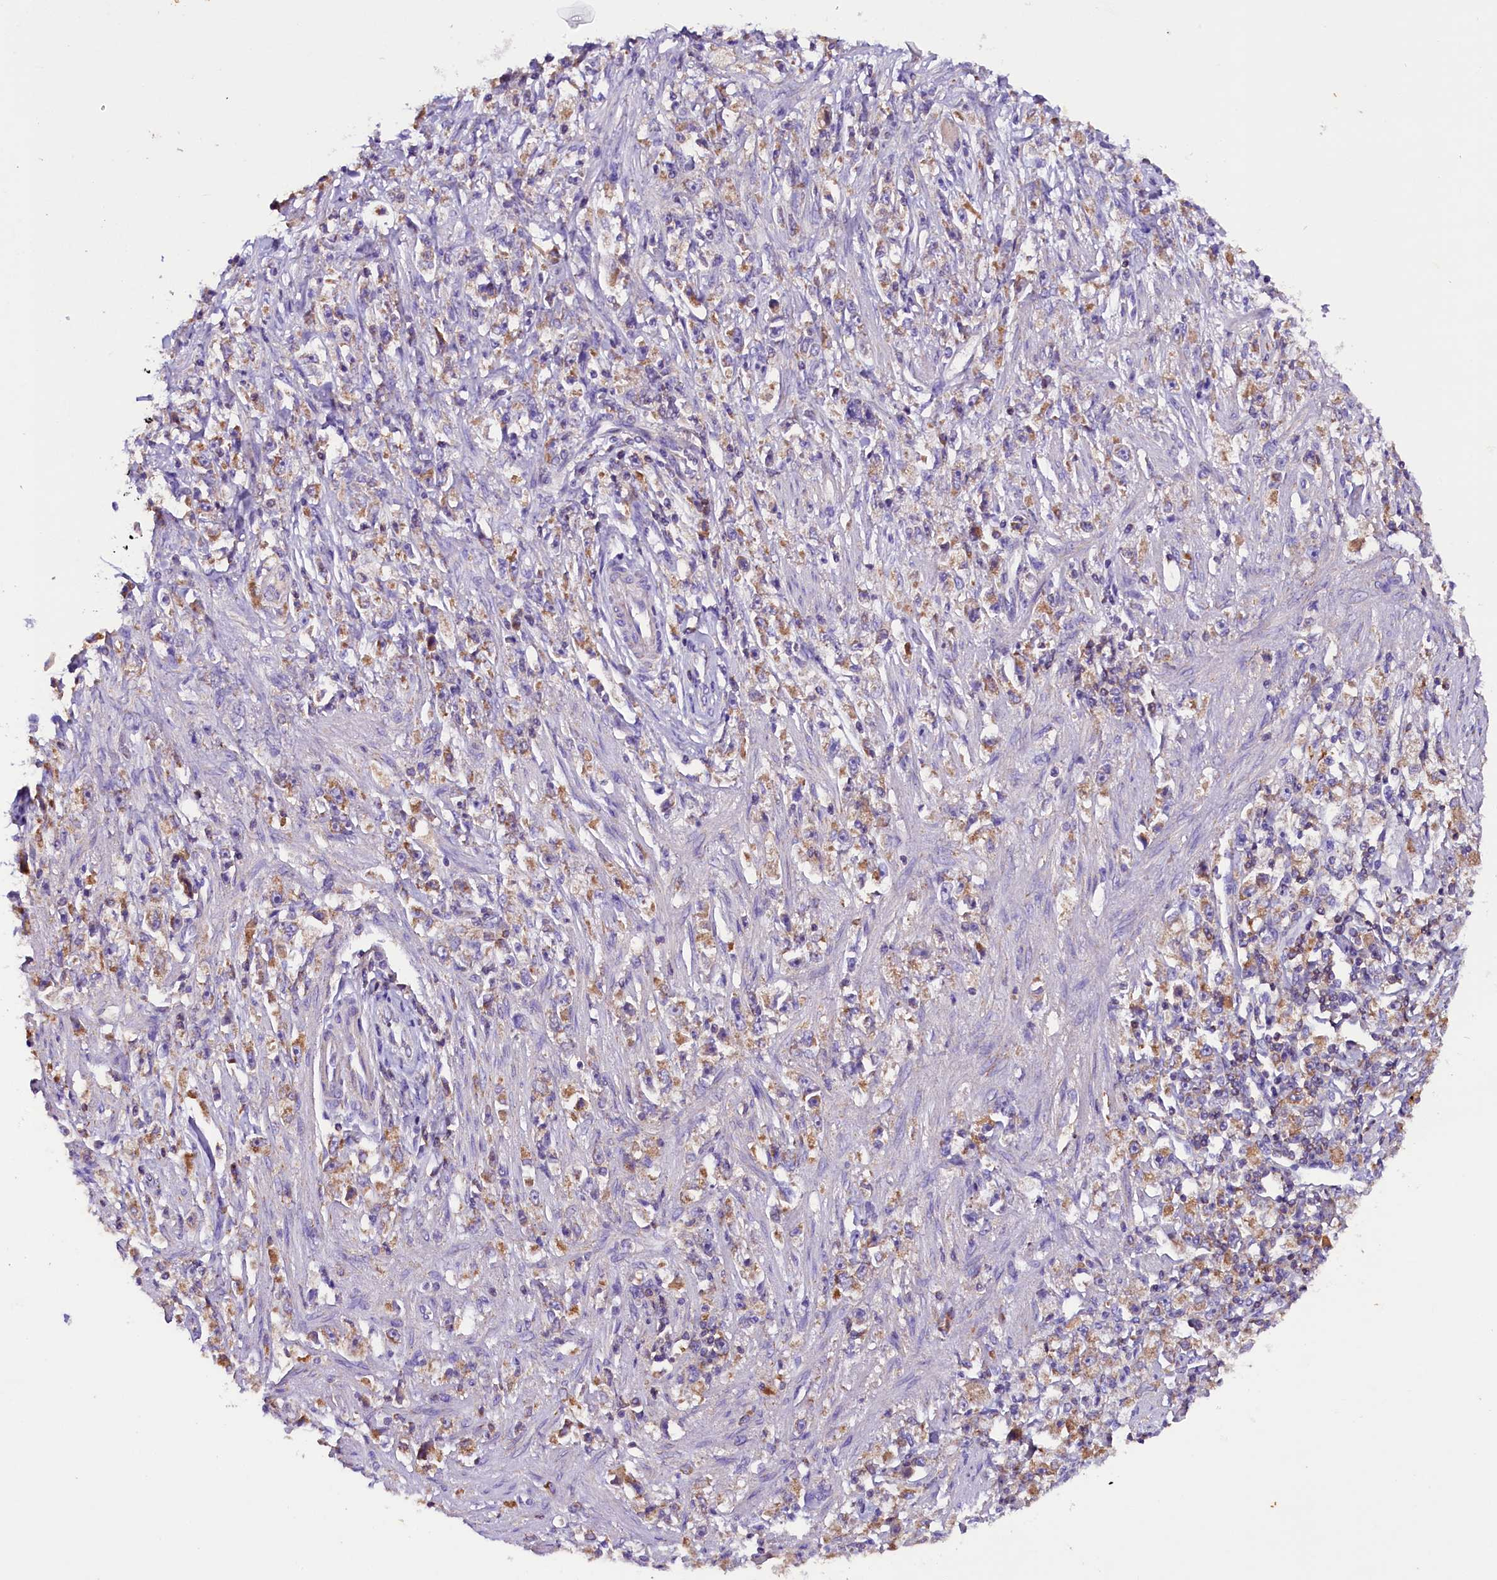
{"staining": {"intensity": "moderate", "quantity": "25%-75%", "location": "cytoplasmic/membranous"}, "tissue": "stomach cancer", "cell_type": "Tumor cells", "image_type": "cancer", "snomed": [{"axis": "morphology", "description": "Adenocarcinoma, NOS"}, {"axis": "topography", "description": "Stomach"}], "caption": "There is medium levels of moderate cytoplasmic/membranous staining in tumor cells of stomach cancer, as demonstrated by immunohistochemical staining (brown color).", "gene": "SIX5", "patient": {"sex": "female", "age": 59}}